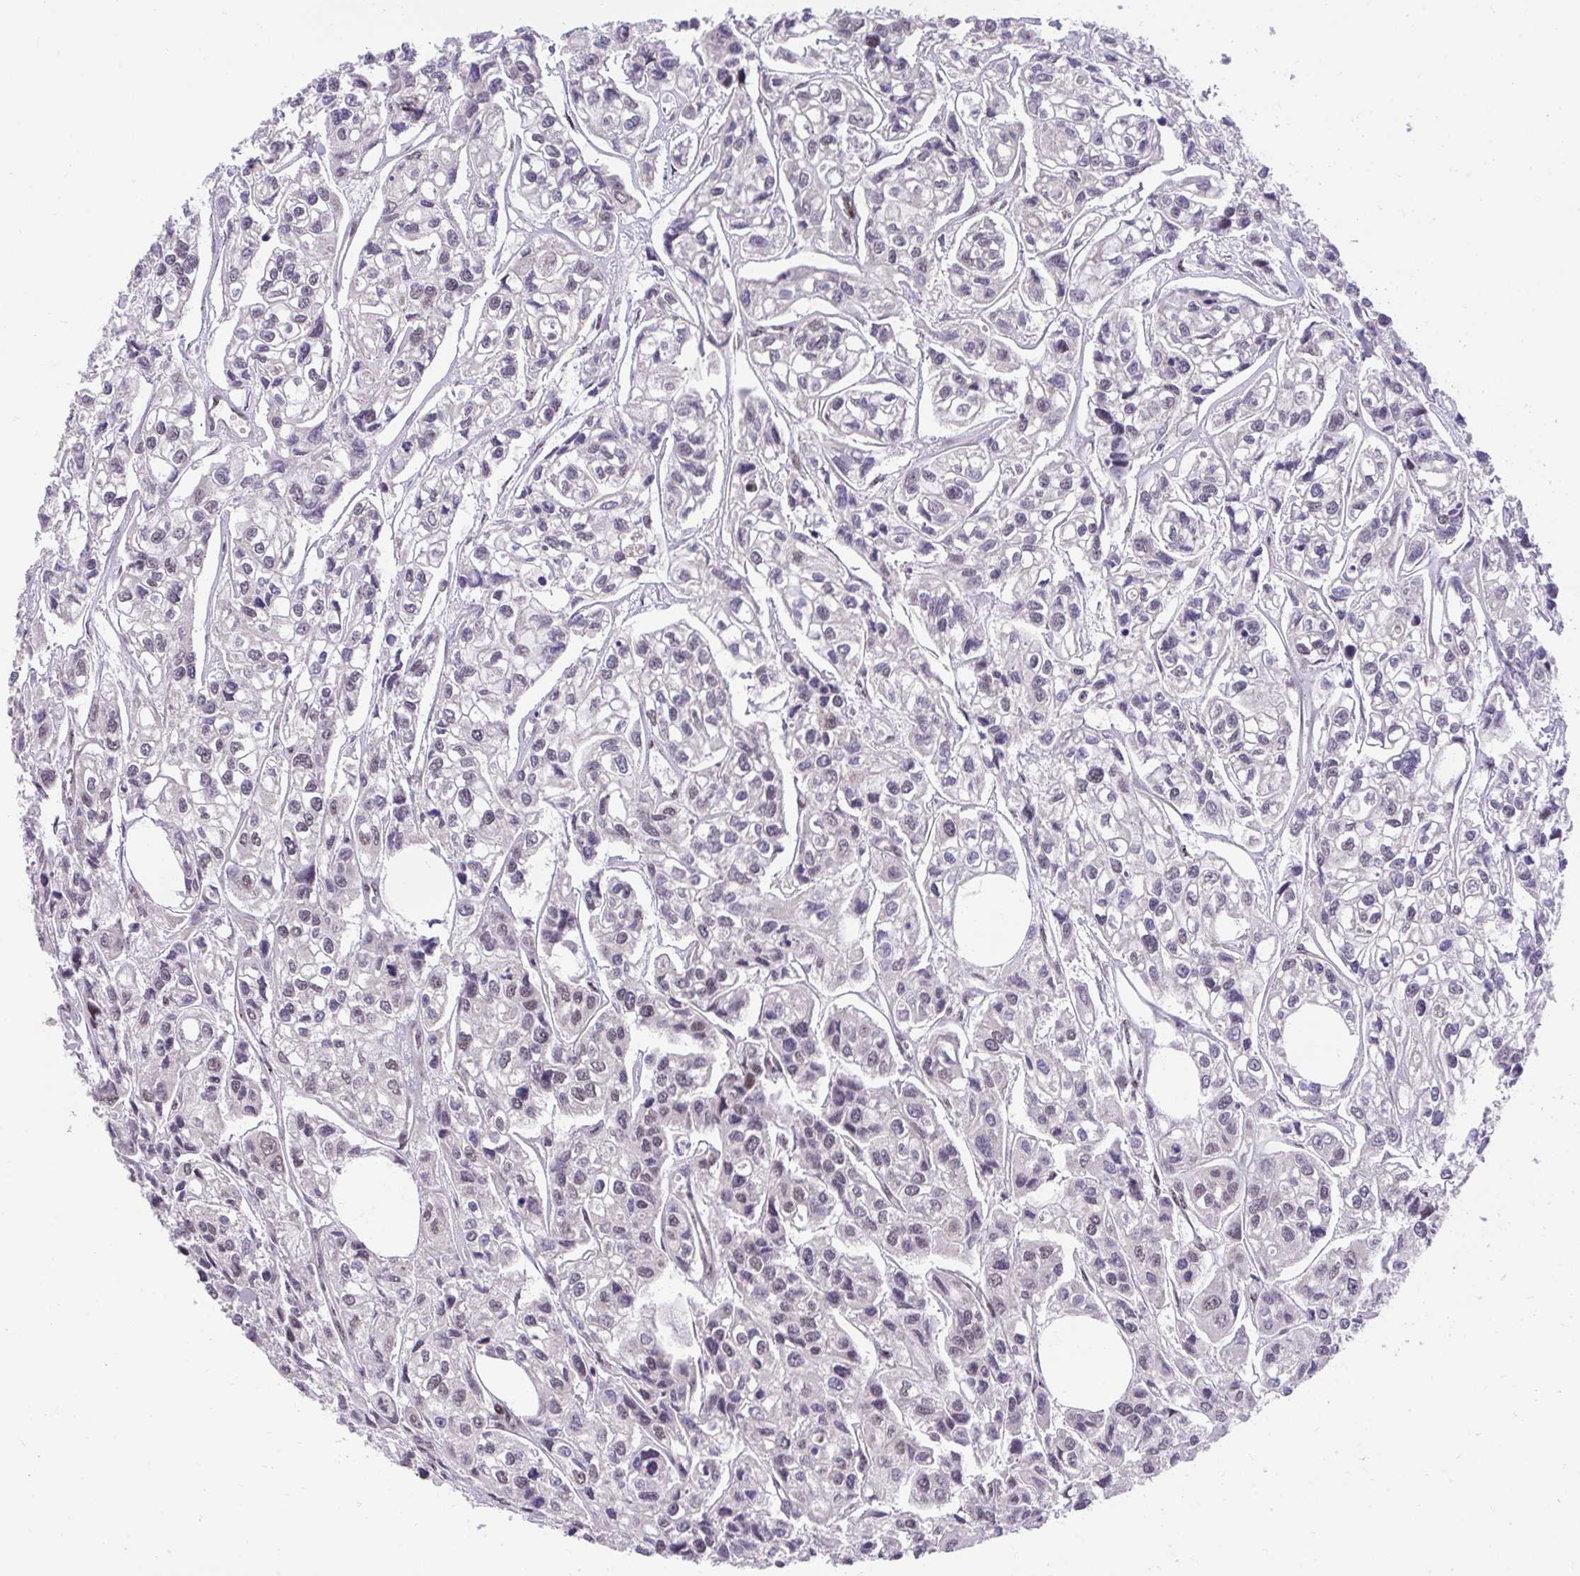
{"staining": {"intensity": "weak", "quantity": "<25%", "location": "nuclear"}, "tissue": "urothelial cancer", "cell_type": "Tumor cells", "image_type": "cancer", "snomed": [{"axis": "morphology", "description": "Urothelial carcinoma, High grade"}, {"axis": "topography", "description": "Urinary bladder"}], "caption": "Human urothelial cancer stained for a protein using immunohistochemistry reveals no staining in tumor cells.", "gene": "HOXA4", "patient": {"sex": "male", "age": 67}}